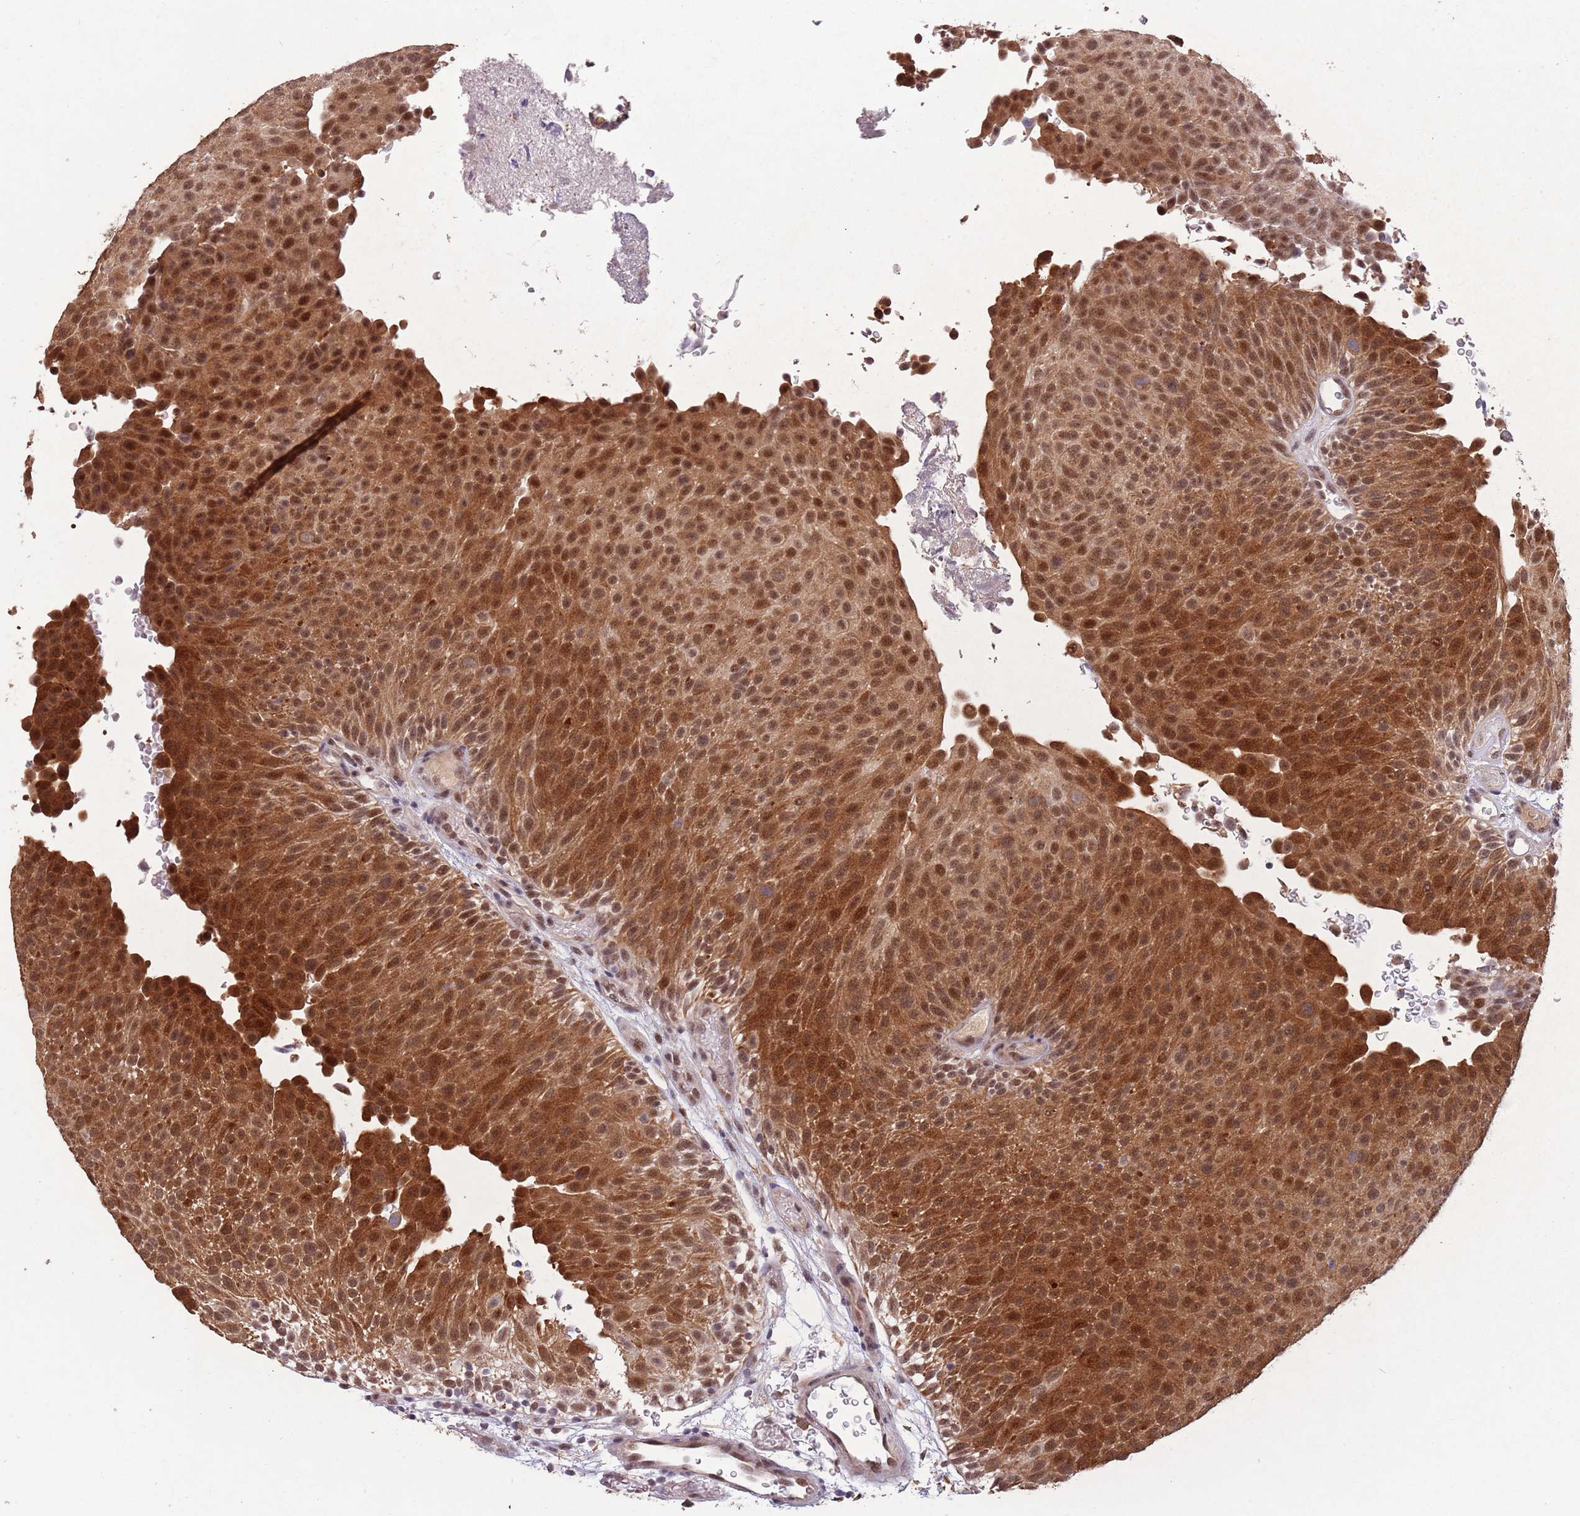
{"staining": {"intensity": "strong", "quantity": ">75%", "location": "cytoplasmic/membranous,nuclear"}, "tissue": "urothelial cancer", "cell_type": "Tumor cells", "image_type": "cancer", "snomed": [{"axis": "morphology", "description": "Urothelial carcinoma, Low grade"}, {"axis": "topography", "description": "Urinary bladder"}], "caption": "Urothelial carcinoma (low-grade) tissue reveals strong cytoplasmic/membranous and nuclear staining in about >75% of tumor cells, visualized by immunohistochemistry.", "gene": "ZNF639", "patient": {"sex": "male", "age": 78}}